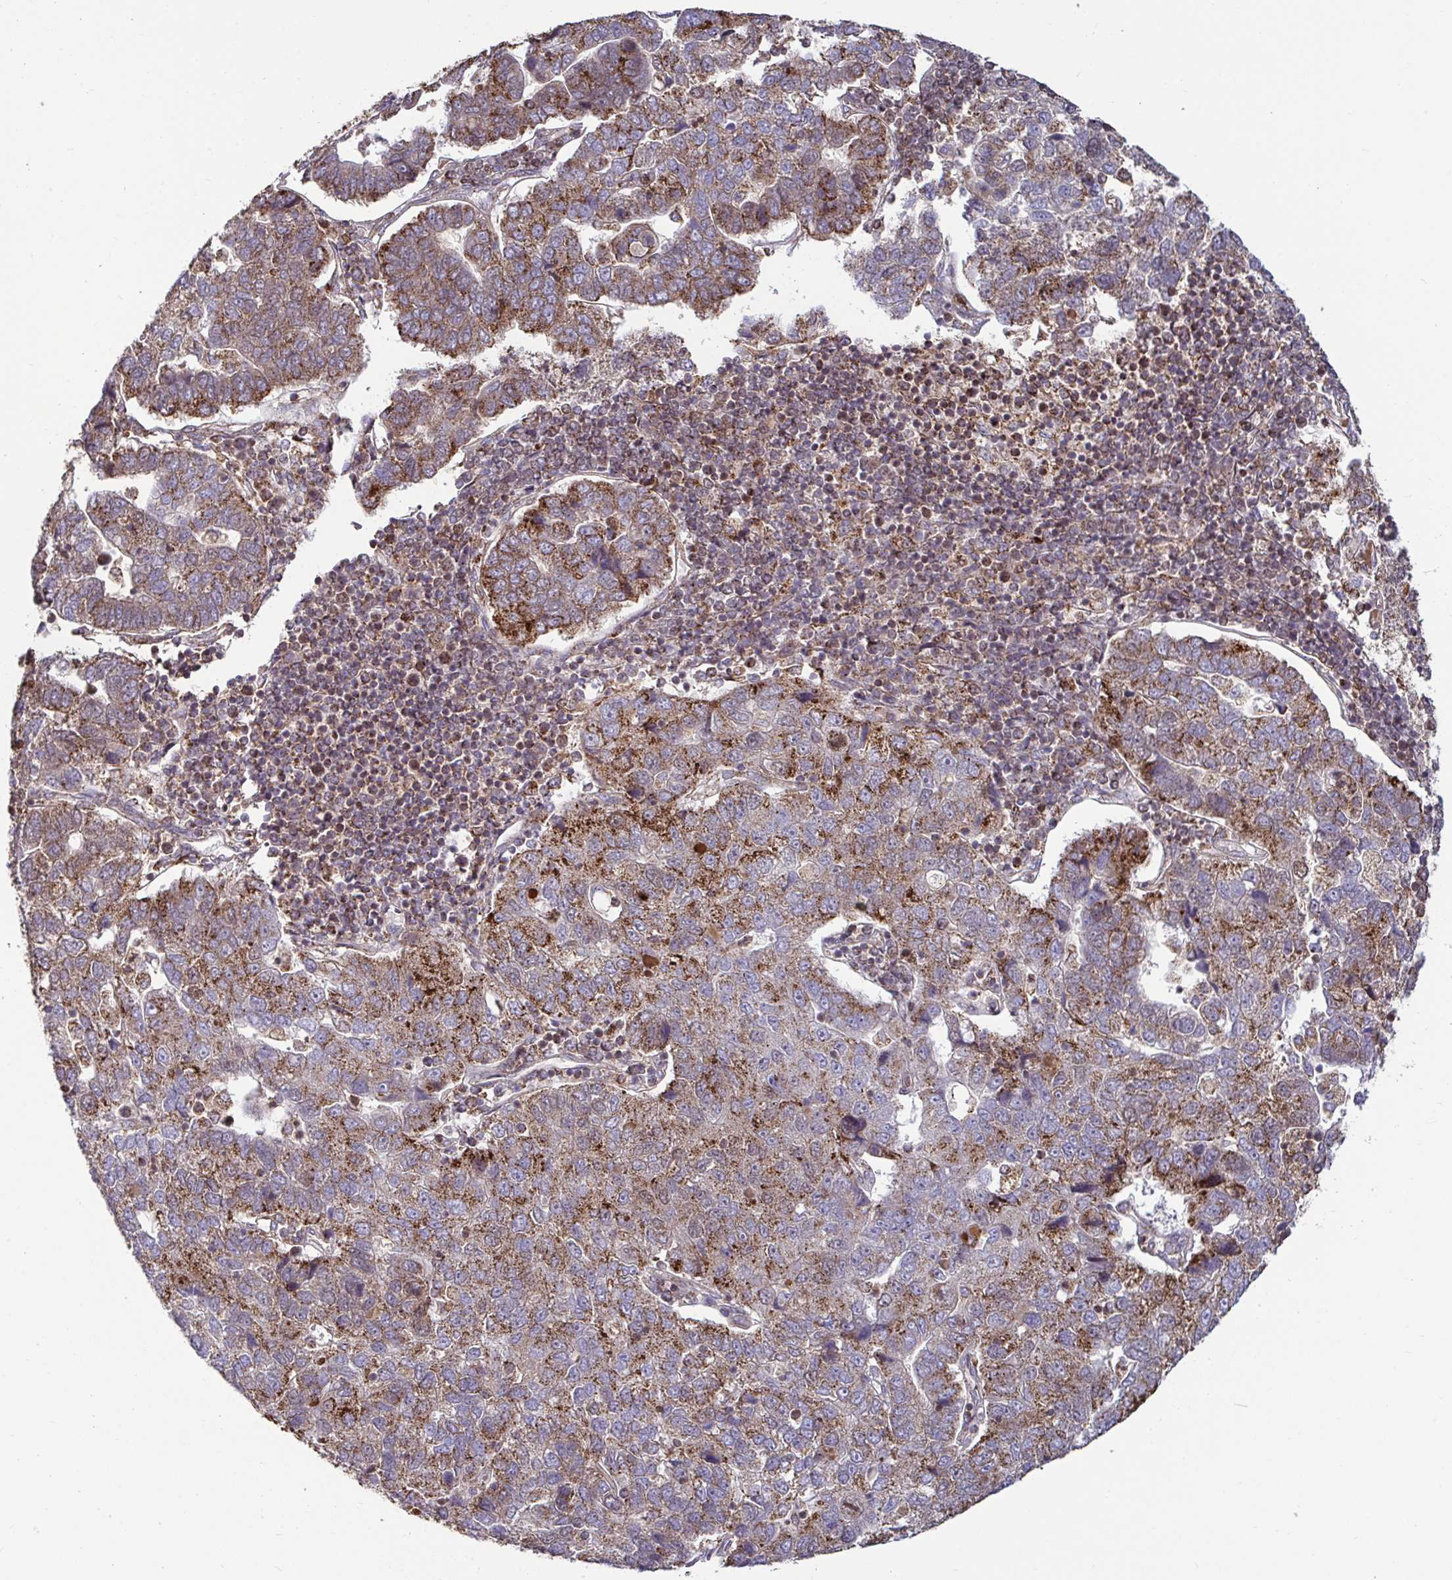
{"staining": {"intensity": "strong", "quantity": "25%-75%", "location": "cytoplasmic/membranous"}, "tissue": "pancreatic cancer", "cell_type": "Tumor cells", "image_type": "cancer", "snomed": [{"axis": "morphology", "description": "Adenocarcinoma, NOS"}, {"axis": "topography", "description": "Pancreas"}], "caption": "Pancreatic adenocarcinoma stained for a protein (brown) displays strong cytoplasmic/membranous positive positivity in about 25%-75% of tumor cells.", "gene": "SPRY1", "patient": {"sex": "female", "age": 61}}